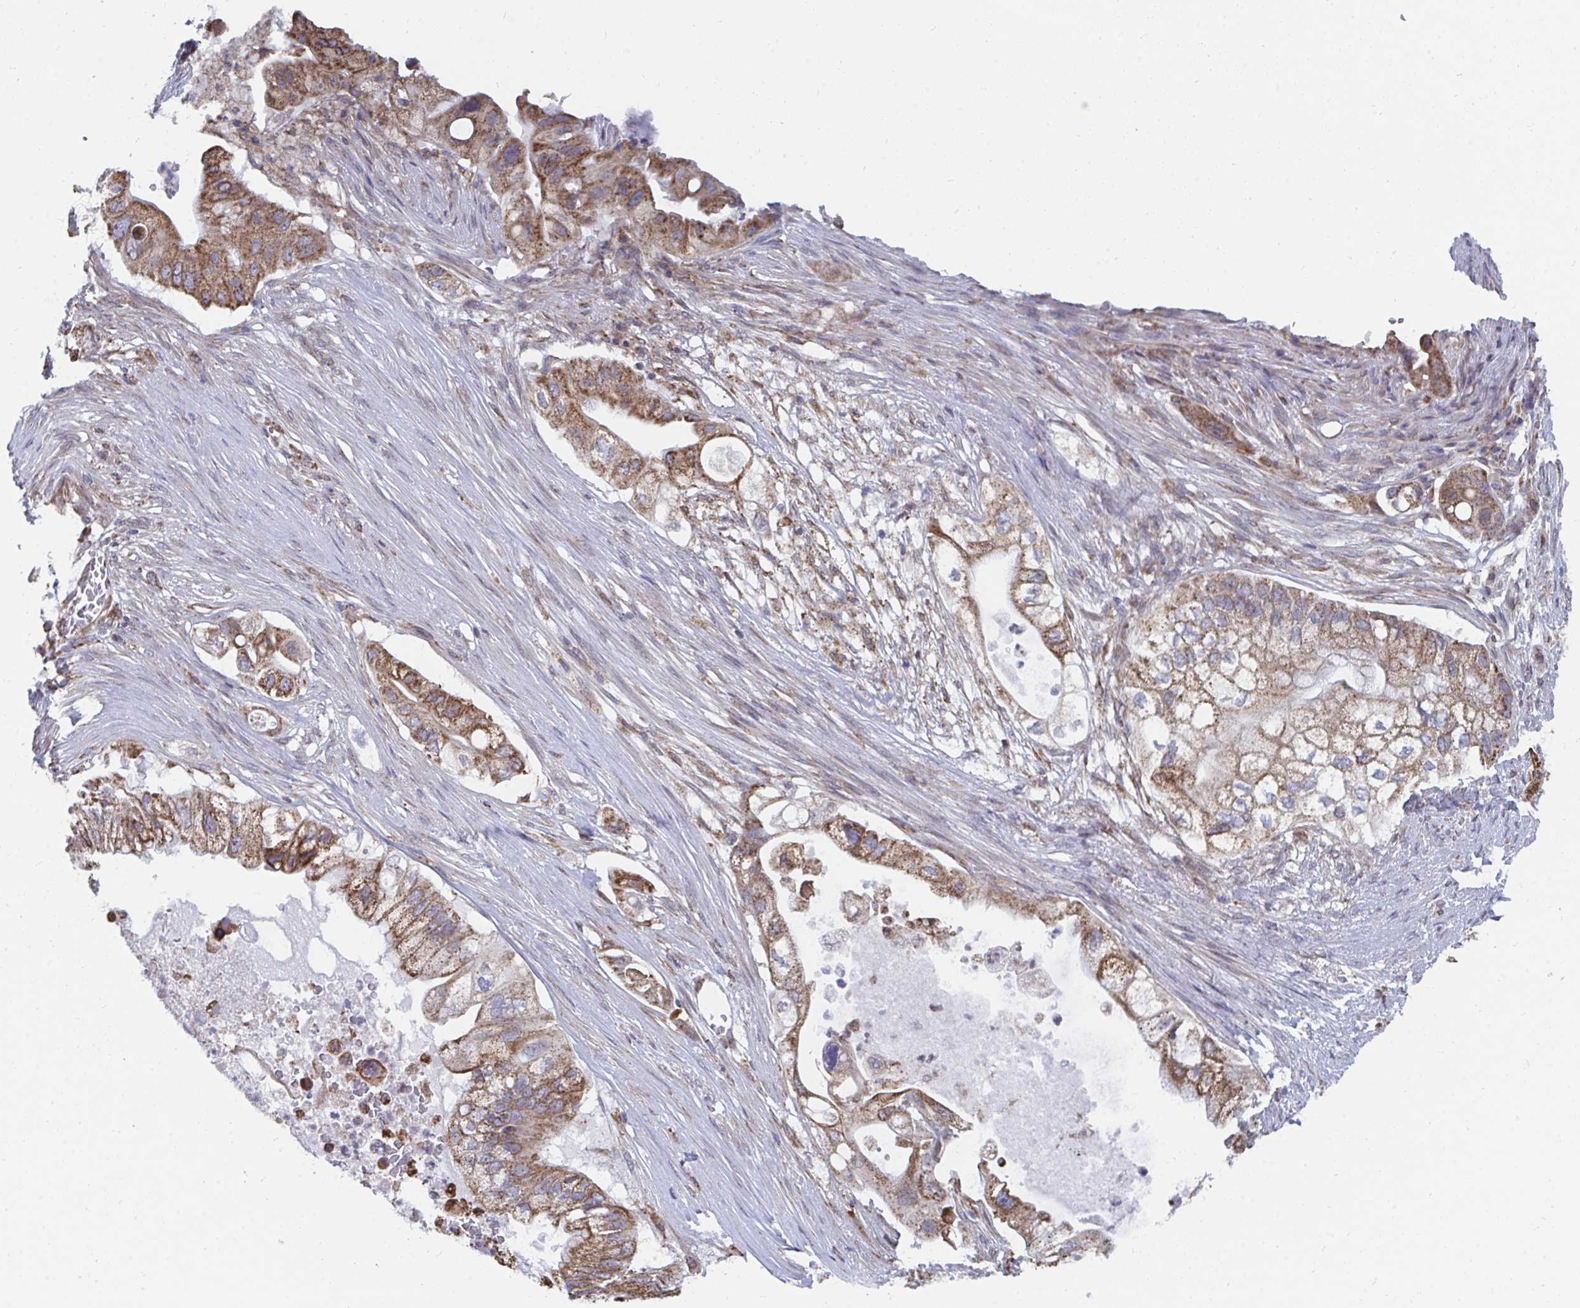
{"staining": {"intensity": "moderate", "quantity": ">75%", "location": "cytoplasmic/membranous"}, "tissue": "pancreatic cancer", "cell_type": "Tumor cells", "image_type": "cancer", "snomed": [{"axis": "morphology", "description": "Adenocarcinoma, NOS"}, {"axis": "topography", "description": "Pancreas"}], "caption": "A high-resolution histopathology image shows immunohistochemistry staining of pancreatic cancer (adenocarcinoma), which shows moderate cytoplasmic/membranous expression in approximately >75% of tumor cells. (DAB = brown stain, brightfield microscopy at high magnification).", "gene": "ELAVL1", "patient": {"sex": "female", "age": 72}}